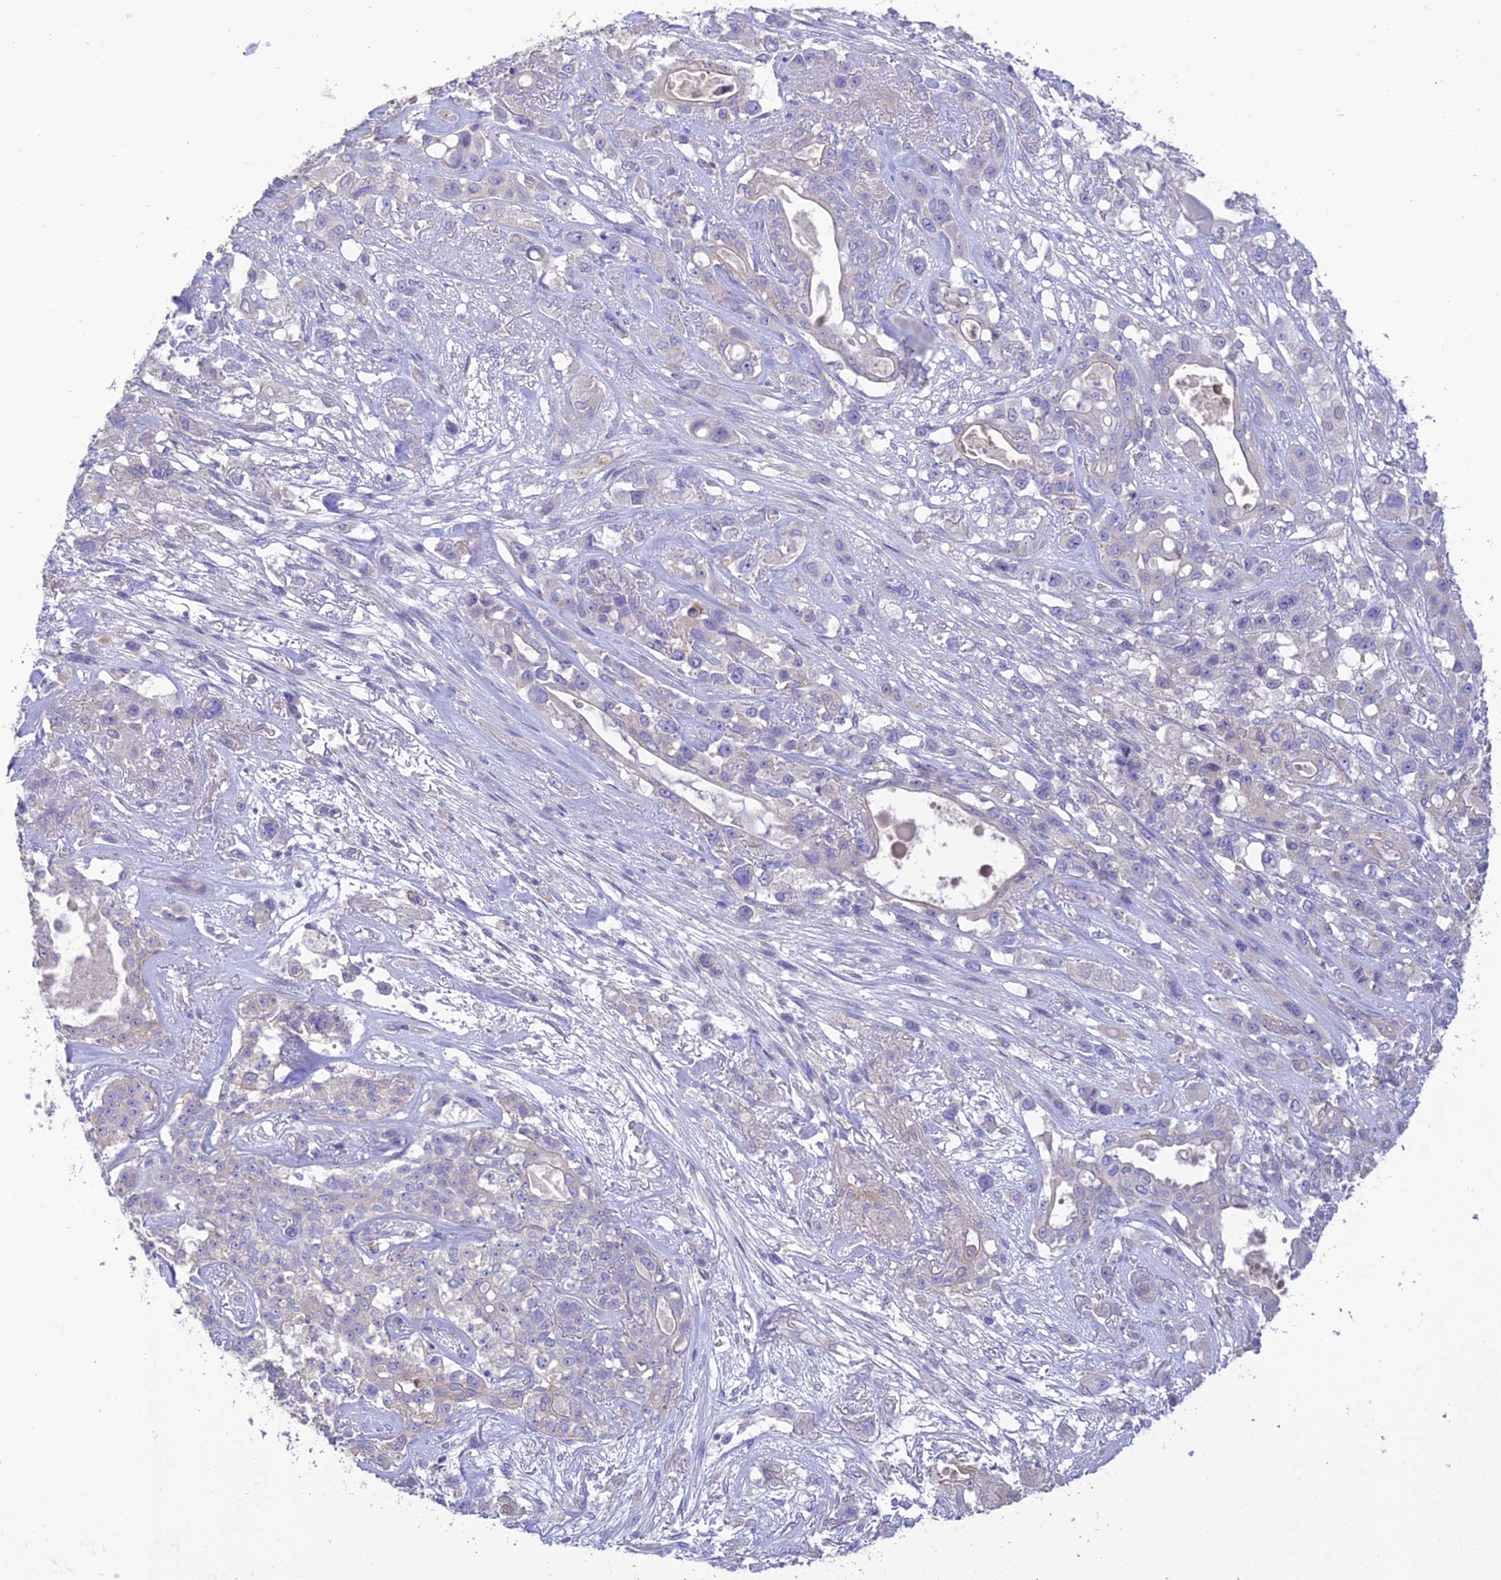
{"staining": {"intensity": "negative", "quantity": "none", "location": "none"}, "tissue": "lung cancer", "cell_type": "Tumor cells", "image_type": "cancer", "snomed": [{"axis": "morphology", "description": "Squamous cell carcinoma, NOS"}, {"axis": "topography", "description": "Lung"}], "caption": "High power microscopy micrograph of an immunohistochemistry (IHC) image of lung cancer, revealing no significant staining in tumor cells. Nuclei are stained in blue.", "gene": "SFT2D2", "patient": {"sex": "female", "age": 70}}